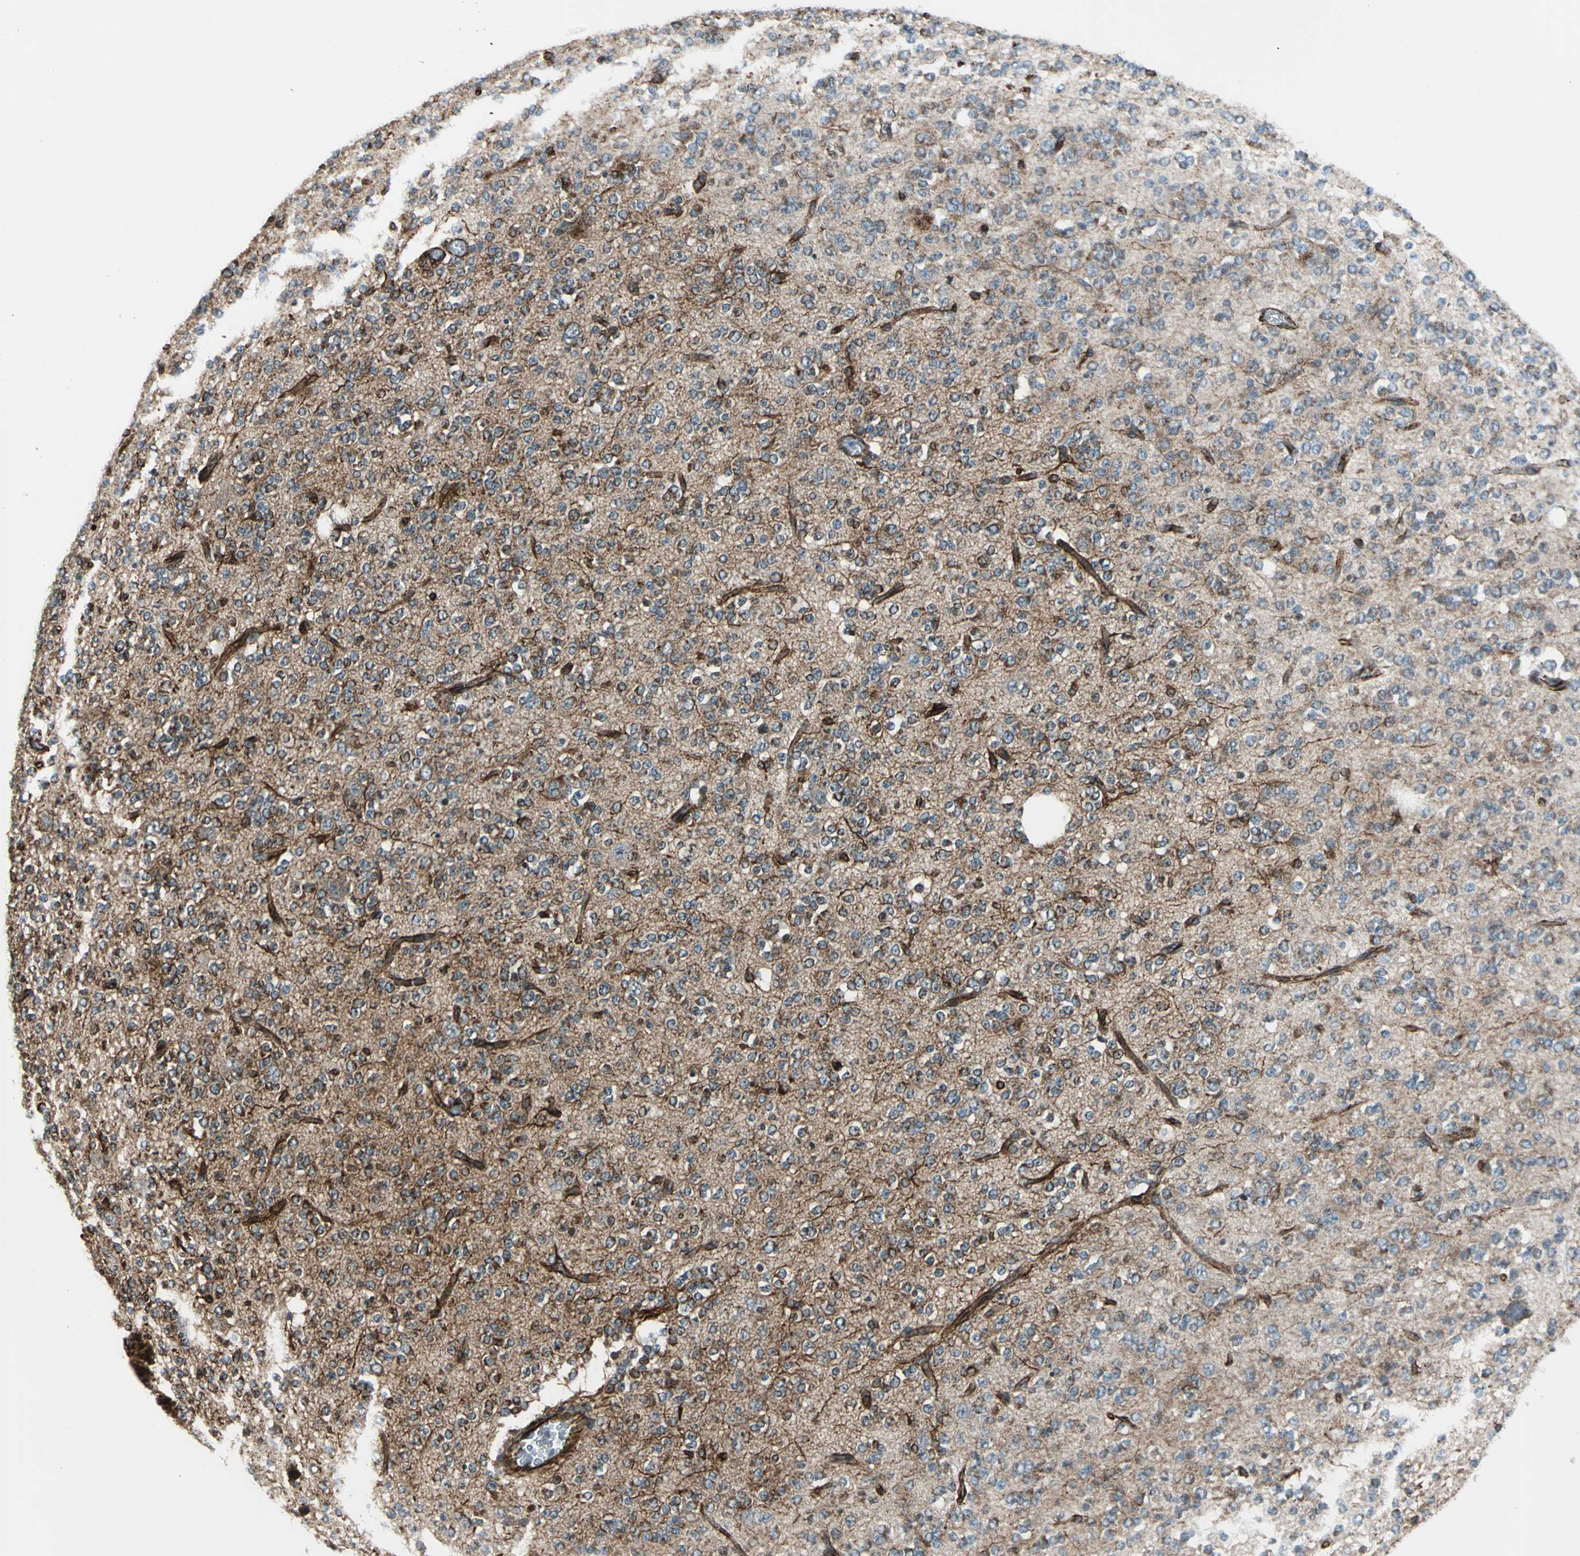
{"staining": {"intensity": "moderate", "quantity": ">75%", "location": "cytoplasmic/membranous"}, "tissue": "glioma", "cell_type": "Tumor cells", "image_type": "cancer", "snomed": [{"axis": "morphology", "description": "Glioma, malignant, Low grade"}, {"axis": "topography", "description": "Brain"}], "caption": "Tumor cells show medium levels of moderate cytoplasmic/membranous staining in approximately >75% of cells in malignant glioma (low-grade).", "gene": "EXD2", "patient": {"sex": "male", "age": 38}}